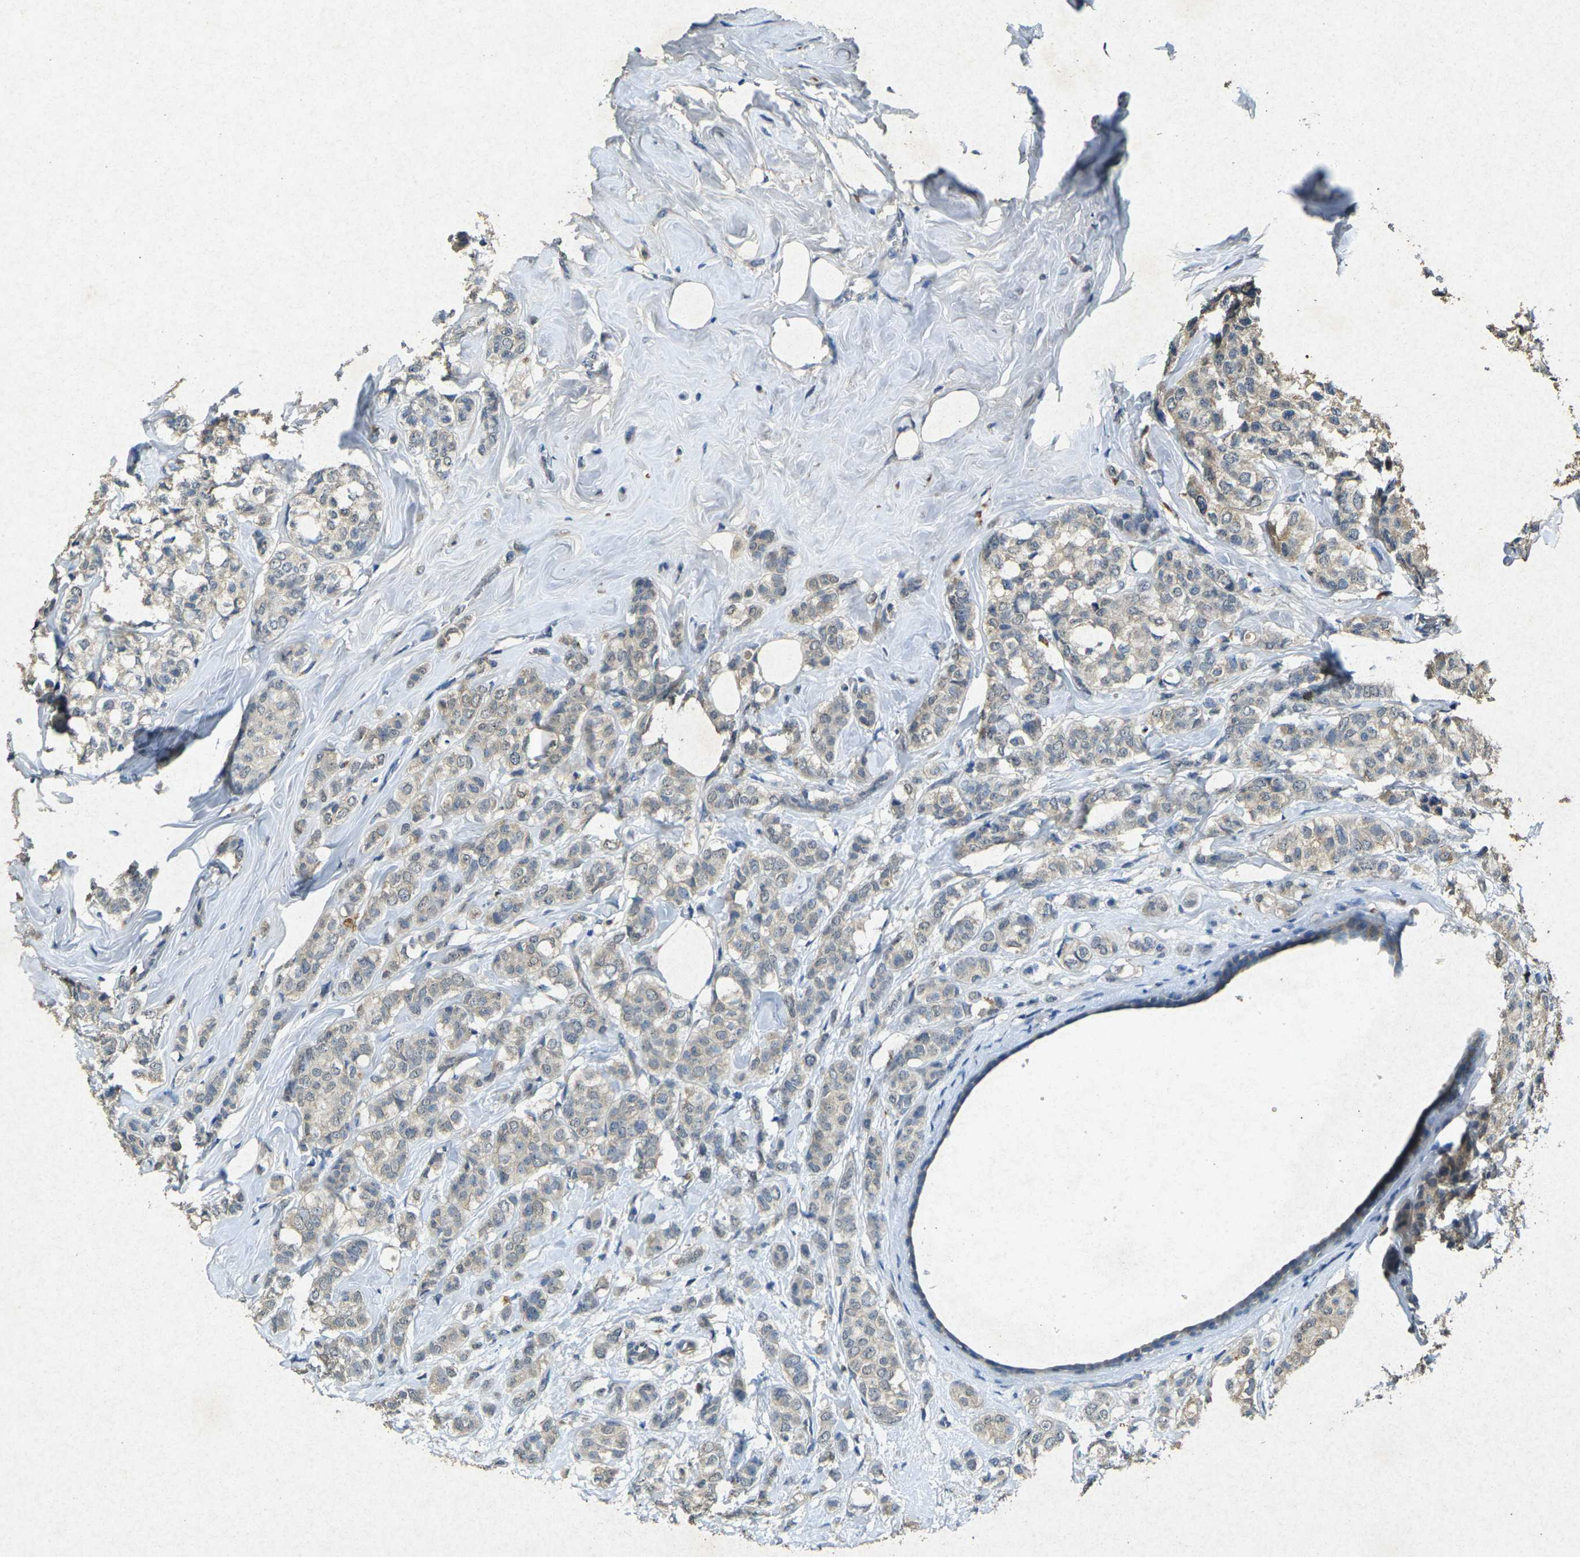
{"staining": {"intensity": "weak", "quantity": ">75%", "location": "cytoplasmic/membranous"}, "tissue": "breast cancer", "cell_type": "Tumor cells", "image_type": "cancer", "snomed": [{"axis": "morphology", "description": "Lobular carcinoma"}, {"axis": "topography", "description": "Breast"}], "caption": "The photomicrograph displays staining of lobular carcinoma (breast), revealing weak cytoplasmic/membranous protein staining (brown color) within tumor cells.", "gene": "RGMA", "patient": {"sex": "female", "age": 60}}